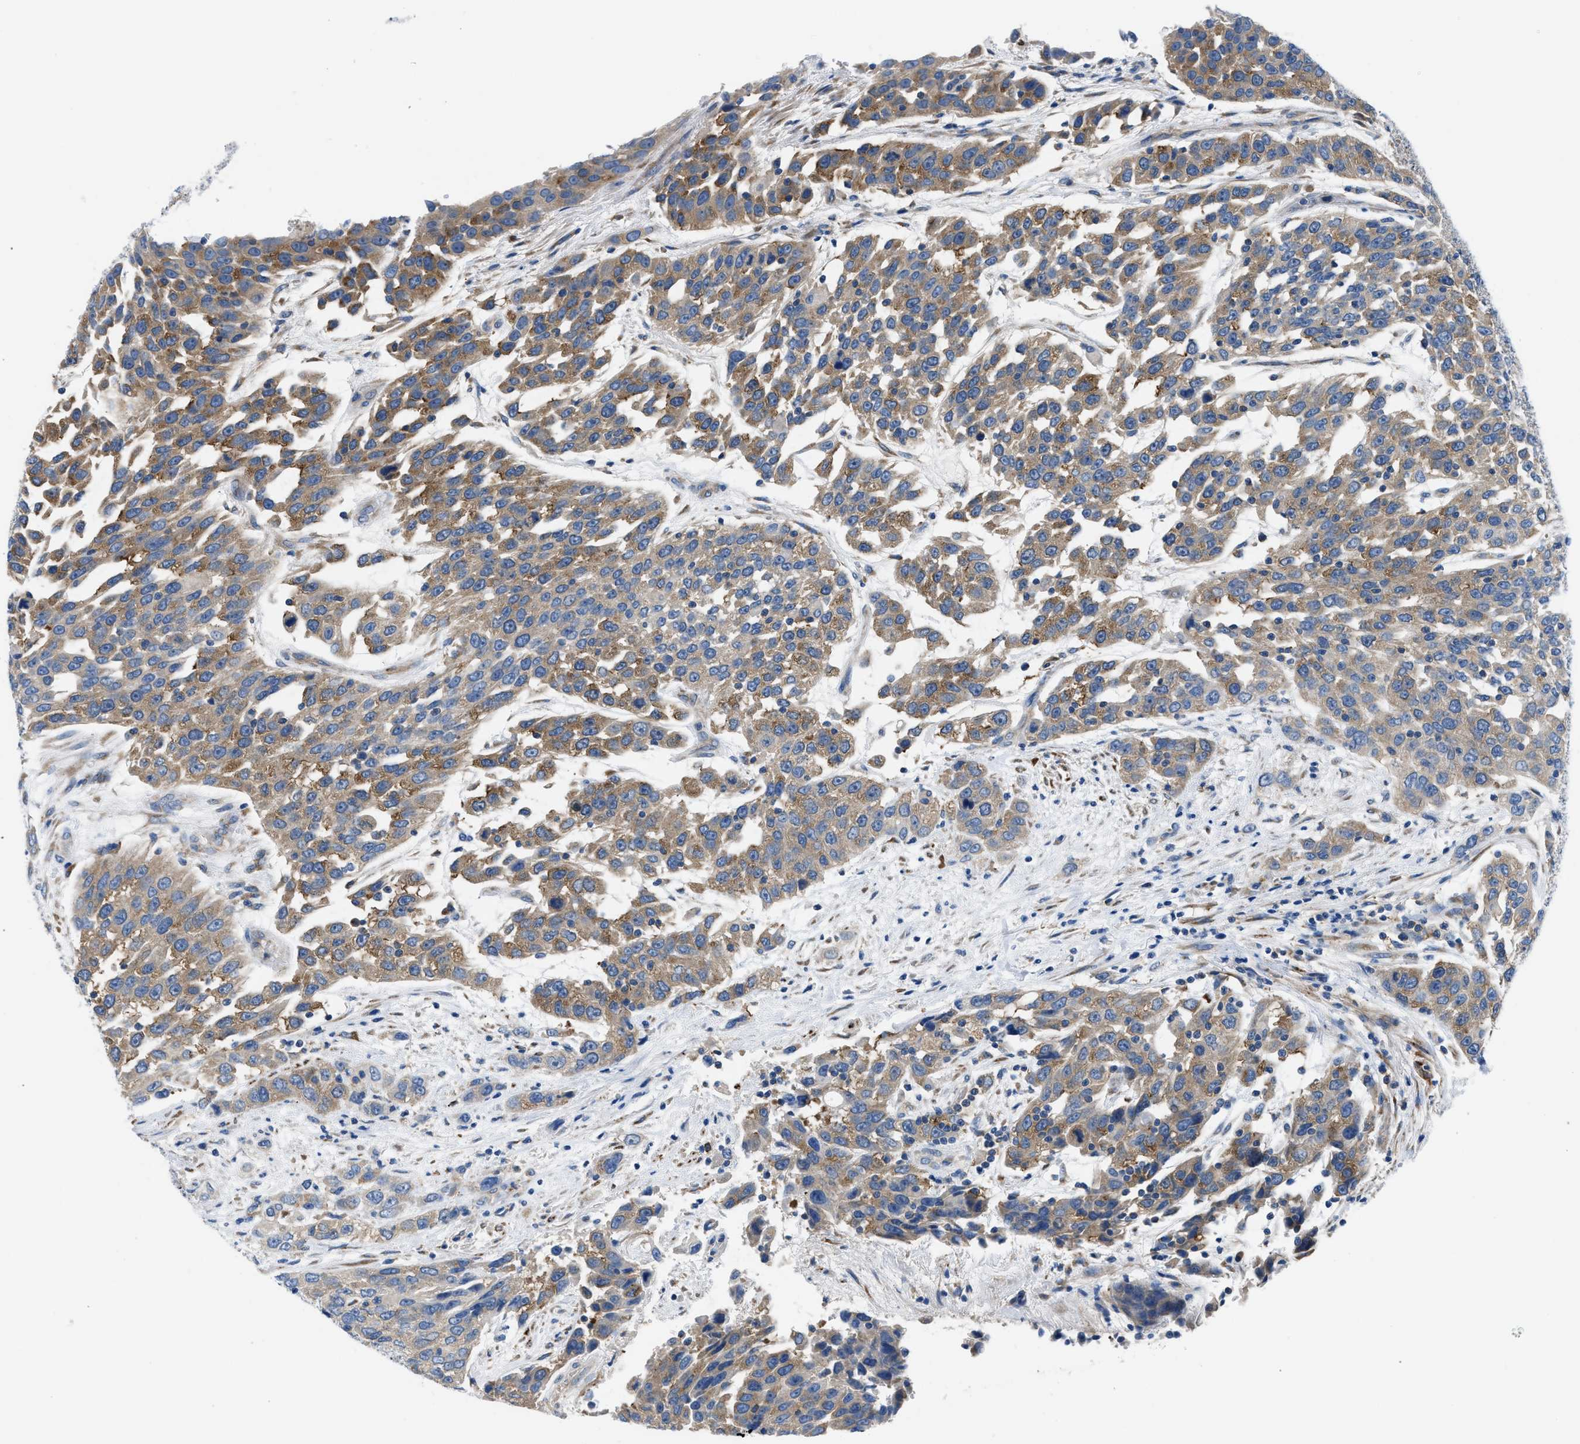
{"staining": {"intensity": "moderate", "quantity": "25%-75%", "location": "cytoplasmic/membranous"}, "tissue": "urothelial cancer", "cell_type": "Tumor cells", "image_type": "cancer", "snomed": [{"axis": "morphology", "description": "Urothelial carcinoma, High grade"}, {"axis": "topography", "description": "Urinary bladder"}], "caption": "IHC photomicrograph of high-grade urothelial carcinoma stained for a protein (brown), which reveals medium levels of moderate cytoplasmic/membranous positivity in about 25%-75% of tumor cells.", "gene": "BNC2", "patient": {"sex": "female", "age": 80}}